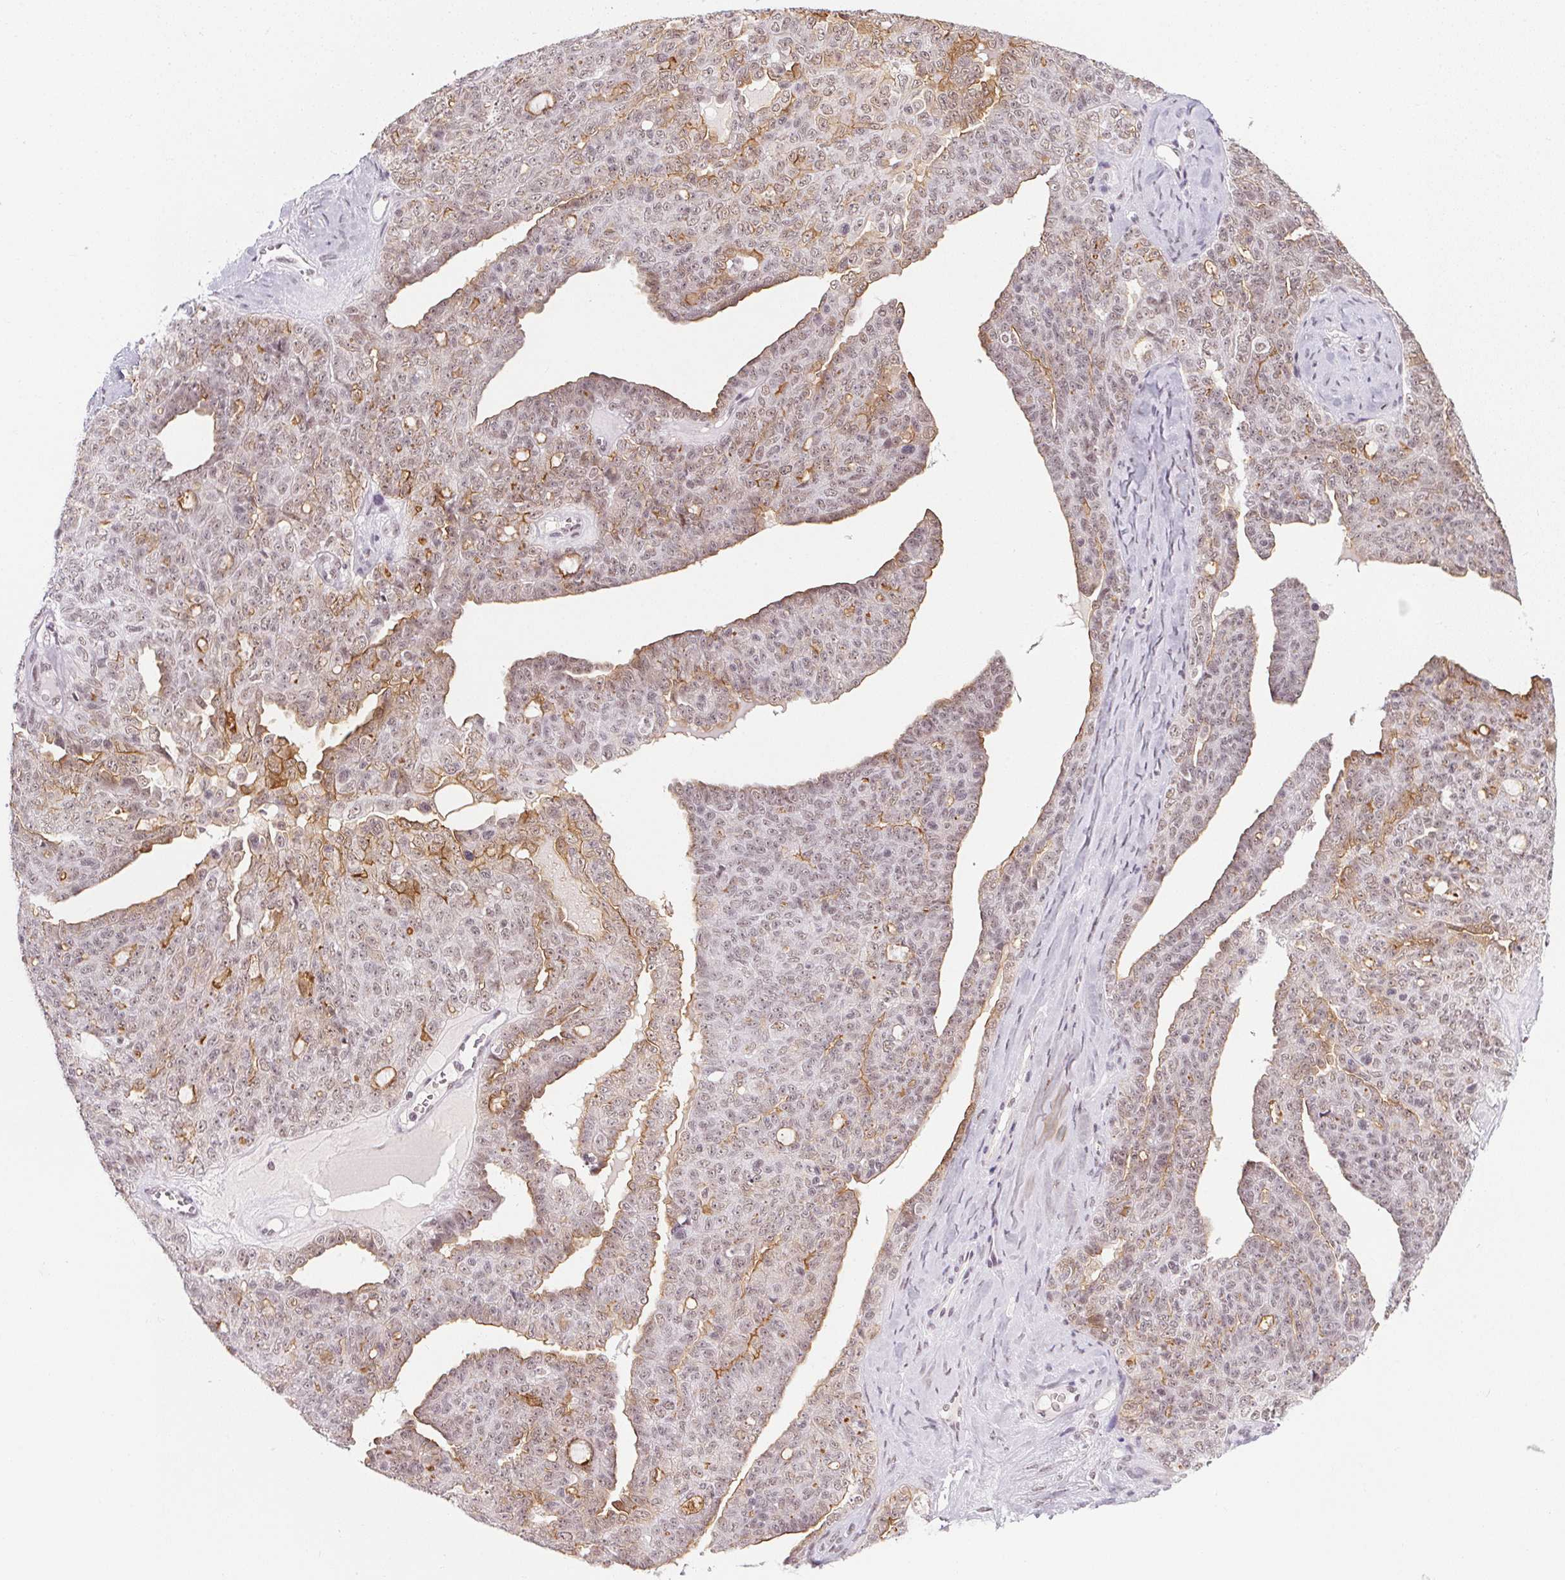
{"staining": {"intensity": "weak", "quantity": "25%-75%", "location": "cytoplasmic/membranous,nuclear"}, "tissue": "ovarian cancer", "cell_type": "Tumor cells", "image_type": "cancer", "snomed": [{"axis": "morphology", "description": "Cystadenocarcinoma, serous, NOS"}, {"axis": "topography", "description": "Ovary"}], "caption": "A micrograph of serous cystadenocarcinoma (ovarian) stained for a protein shows weak cytoplasmic/membranous and nuclear brown staining in tumor cells. (Stains: DAB (3,3'-diaminobenzidine) in brown, nuclei in blue, Microscopy: brightfield microscopy at high magnification).", "gene": "SRSF7", "patient": {"sex": "female", "age": 71}}